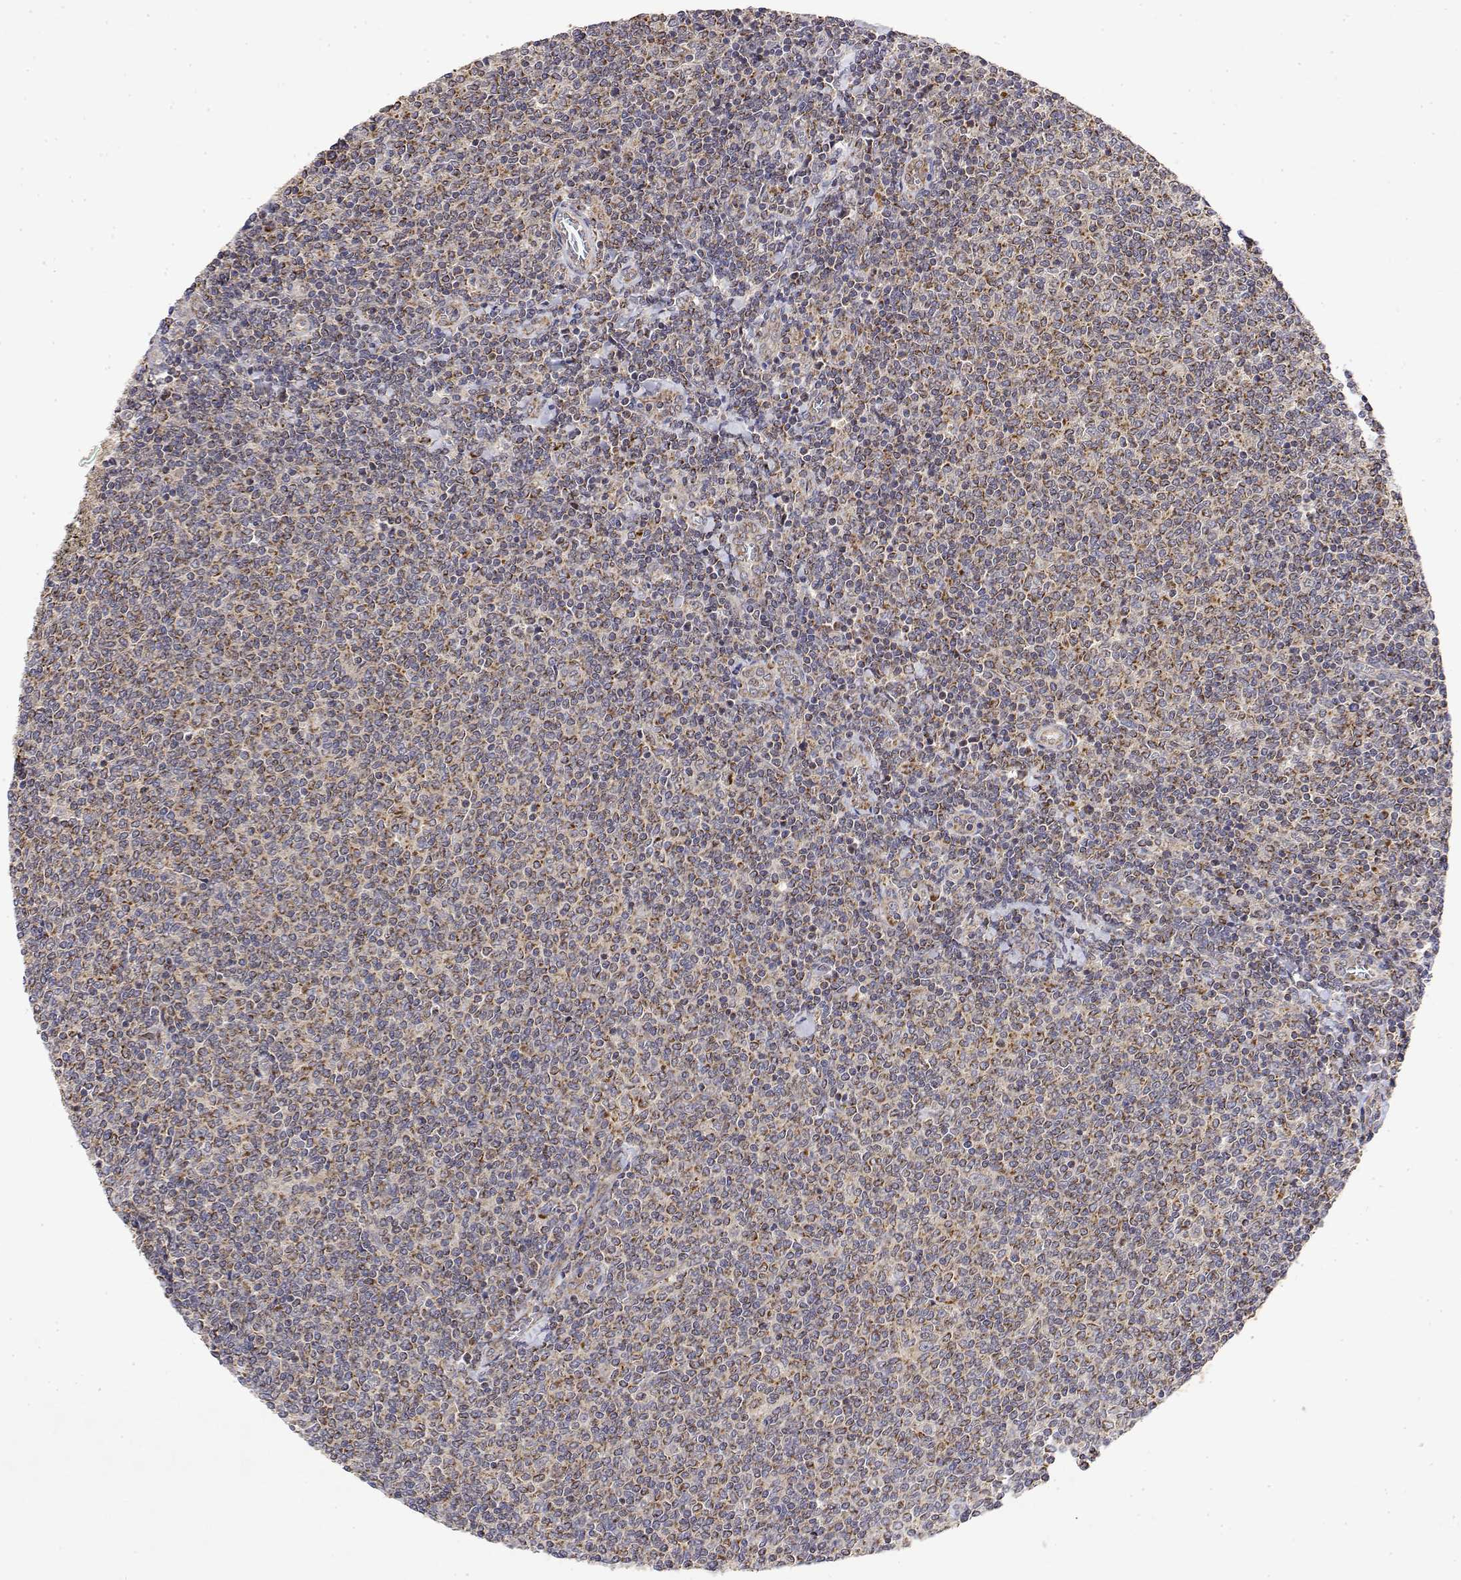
{"staining": {"intensity": "moderate", "quantity": "25%-75%", "location": "cytoplasmic/membranous"}, "tissue": "lymphoma", "cell_type": "Tumor cells", "image_type": "cancer", "snomed": [{"axis": "morphology", "description": "Malignant lymphoma, non-Hodgkin's type, Low grade"}, {"axis": "topography", "description": "Lymph node"}], "caption": "IHC micrograph of neoplastic tissue: low-grade malignant lymphoma, non-Hodgkin's type stained using immunohistochemistry (IHC) shows medium levels of moderate protein expression localized specifically in the cytoplasmic/membranous of tumor cells, appearing as a cytoplasmic/membranous brown color.", "gene": "GADD45GIP1", "patient": {"sex": "male", "age": 52}}